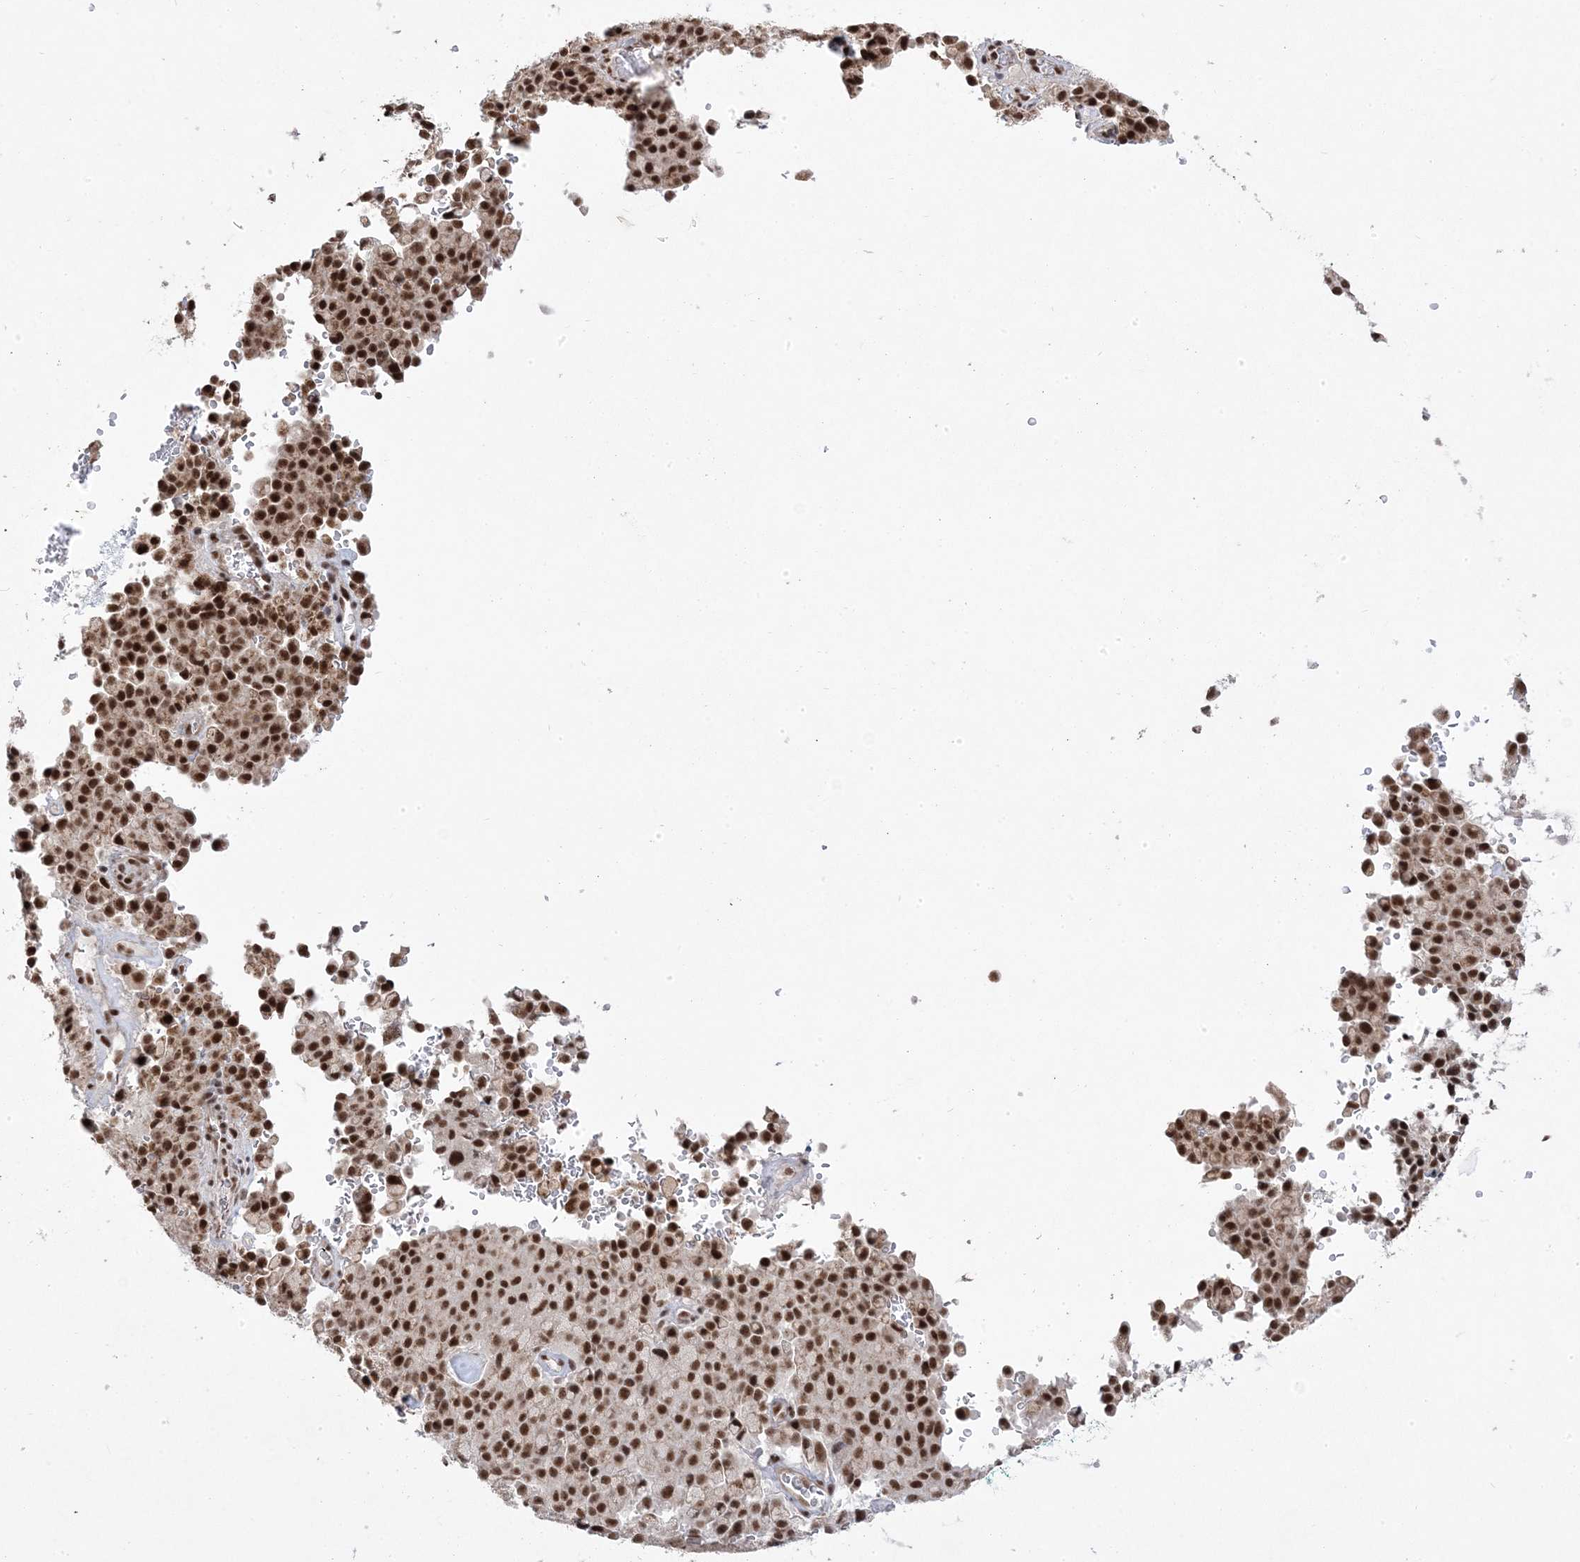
{"staining": {"intensity": "strong", "quantity": ">75%", "location": "nuclear"}, "tissue": "pancreatic cancer", "cell_type": "Tumor cells", "image_type": "cancer", "snomed": [{"axis": "morphology", "description": "Adenocarcinoma, NOS"}, {"axis": "topography", "description": "Pancreas"}], "caption": "This photomicrograph demonstrates immunohistochemistry staining of human pancreatic adenocarcinoma, with high strong nuclear staining in approximately >75% of tumor cells.", "gene": "MTREX", "patient": {"sex": "male", "age": 65}}